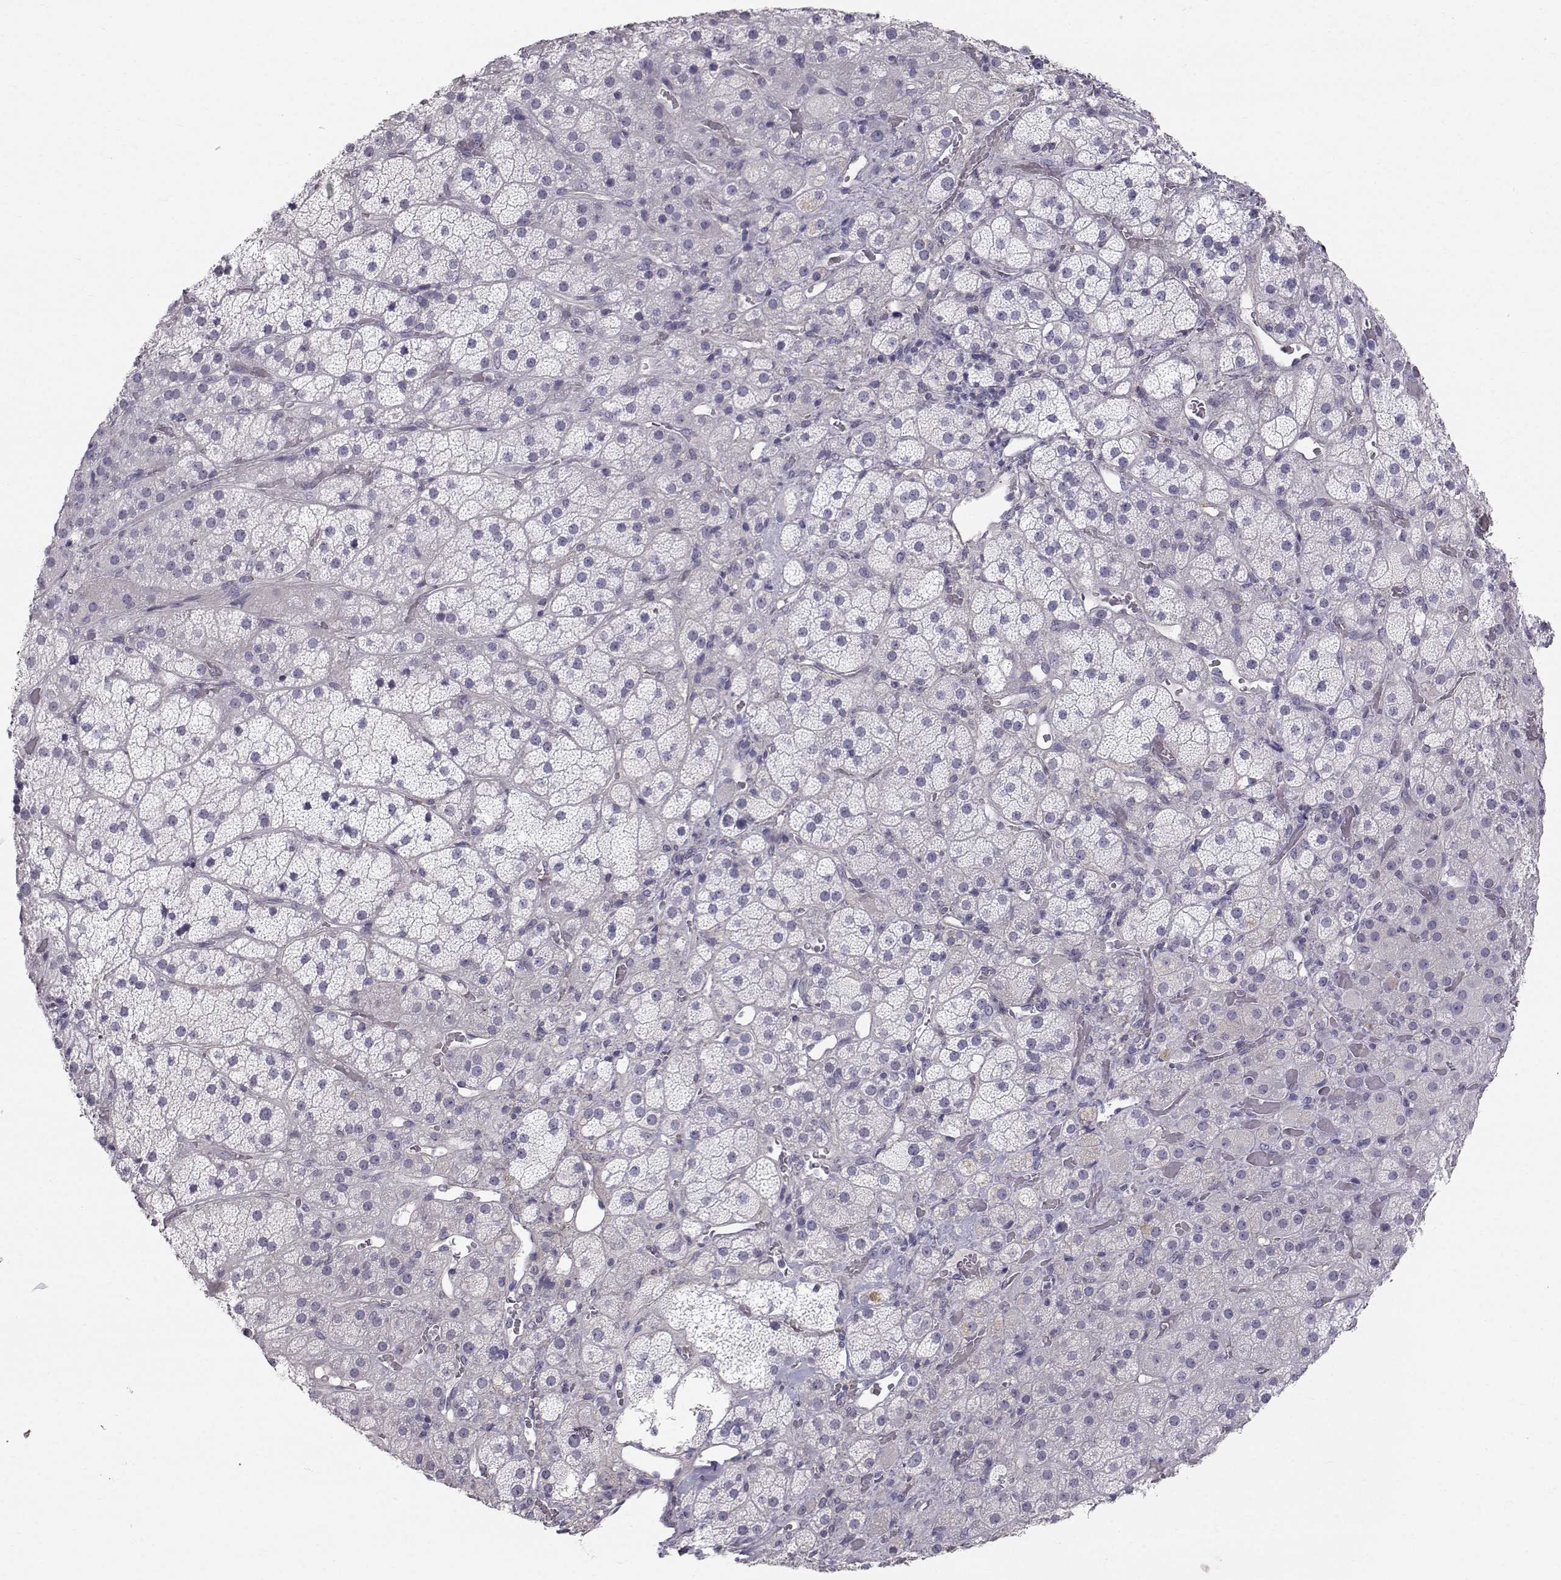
{"staining": {"intensity": "negative", "quantity": "none", "location": "none"}, "tissue": "adrenal gland", "cell_type": "Glandular cells", "image_type": "normal", "snomed": [{"axis": "morphology", "description": "Normal tissue, NOS"}, {"axis": "topography", "description": "Adrenal gland"}], "caption": "High magnification brightfield microscopy of benign adrenal gland stained with DAB (3,3'-diaminobenzidine) (brown) and counterstained with hematoxylin (blue): glandular cells show no significant positivity.", "gene": "SPDYE4", "patient": {"sex": "male", "age": 57}}